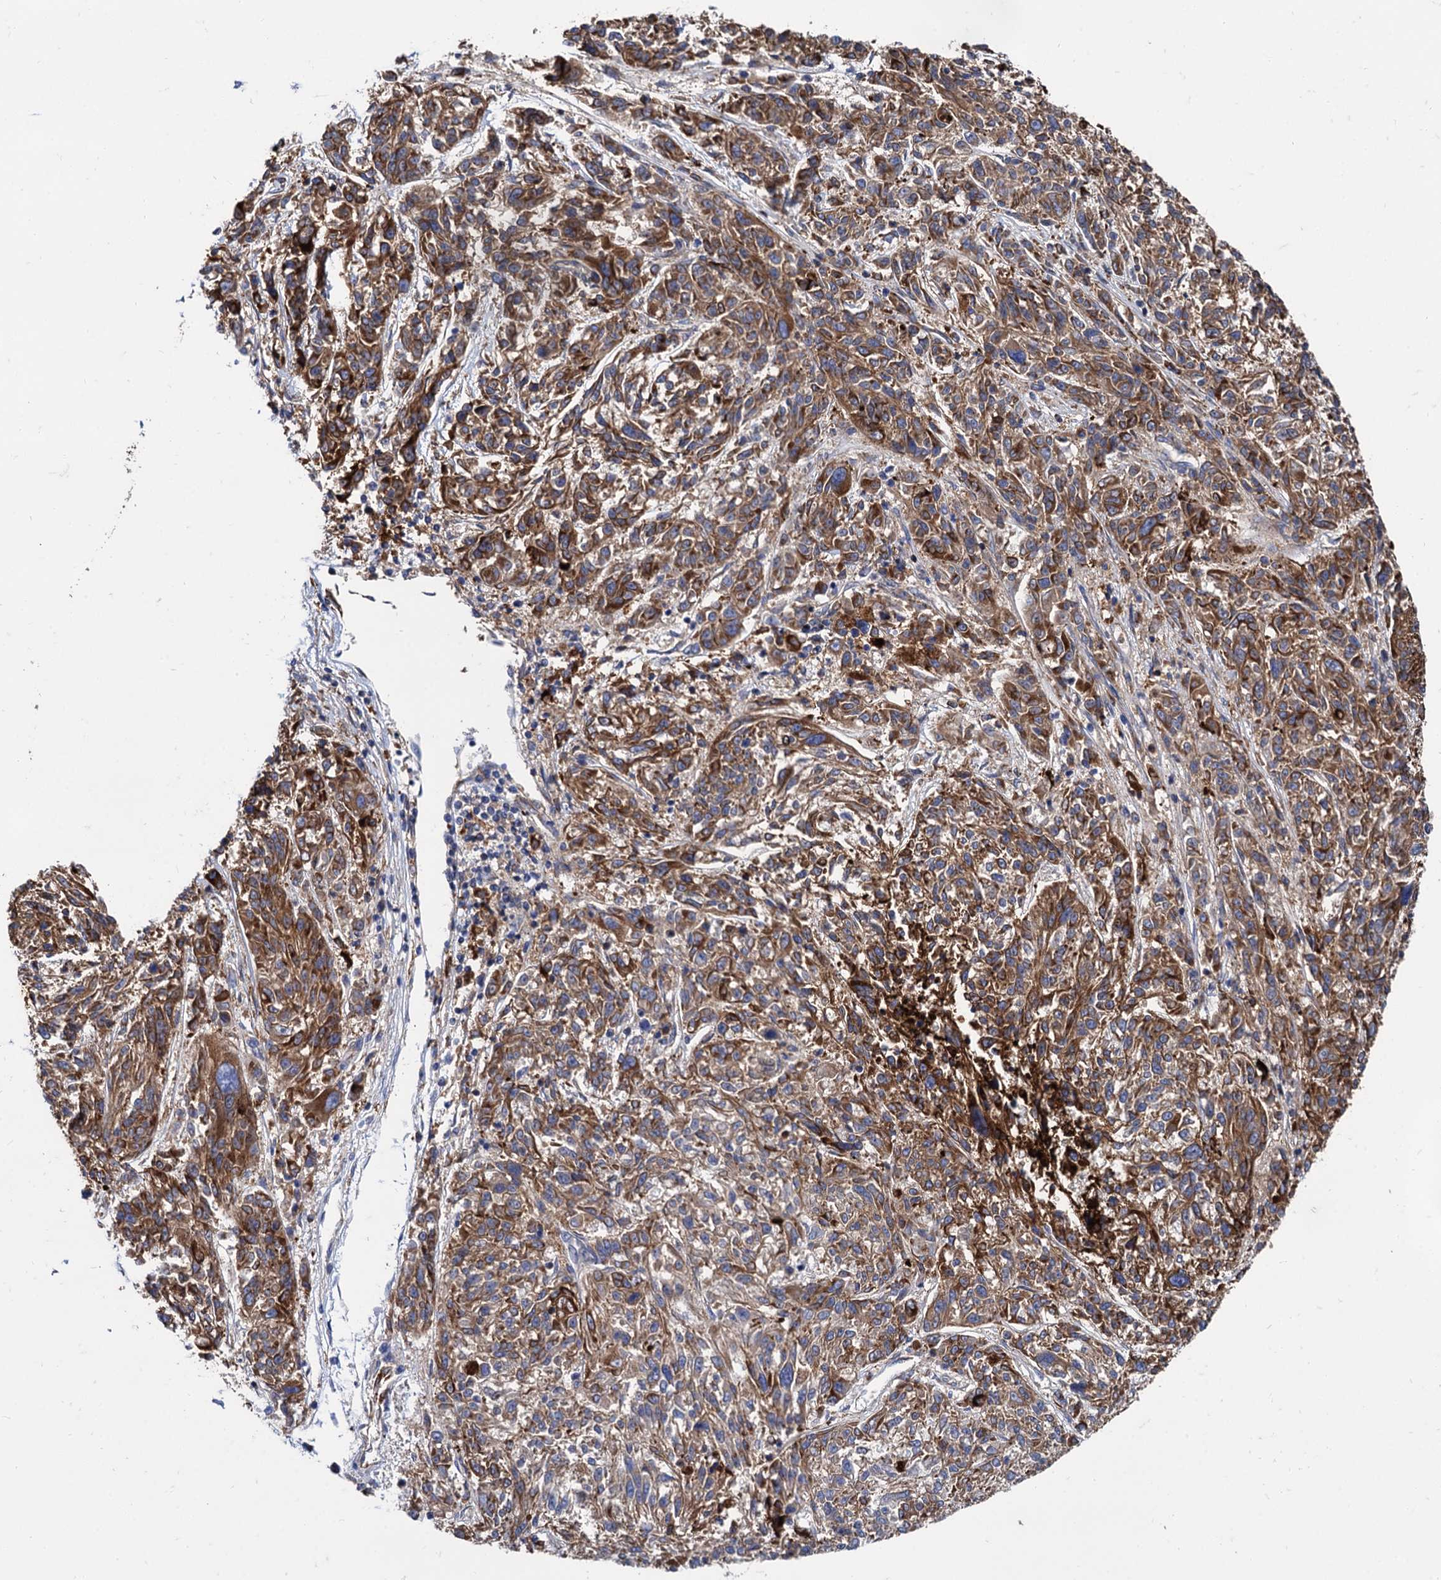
{"staining": {"intensity": "moderate", "quantity": ">75%", "location": "cytoplasmic/membranous"}, "tissue": "melanoma", "cell_type": "Tumor cells", "image_type": "cancer", "snomed": [{"axis": "morphology", "description": "Malignant melanoma, NOS"}, {"axis": "topography", "description": "Skin"}], "caption": "The histopathology image demonstrates staining of malignant melanoma, revealing moderate cytoplasmic/membranous protein staining (brown color) within tumor cells. (IHC, brightfield microscopy, high magnification).", "gene": "APOD", "patient": {"sex": "male", "age": 53}}